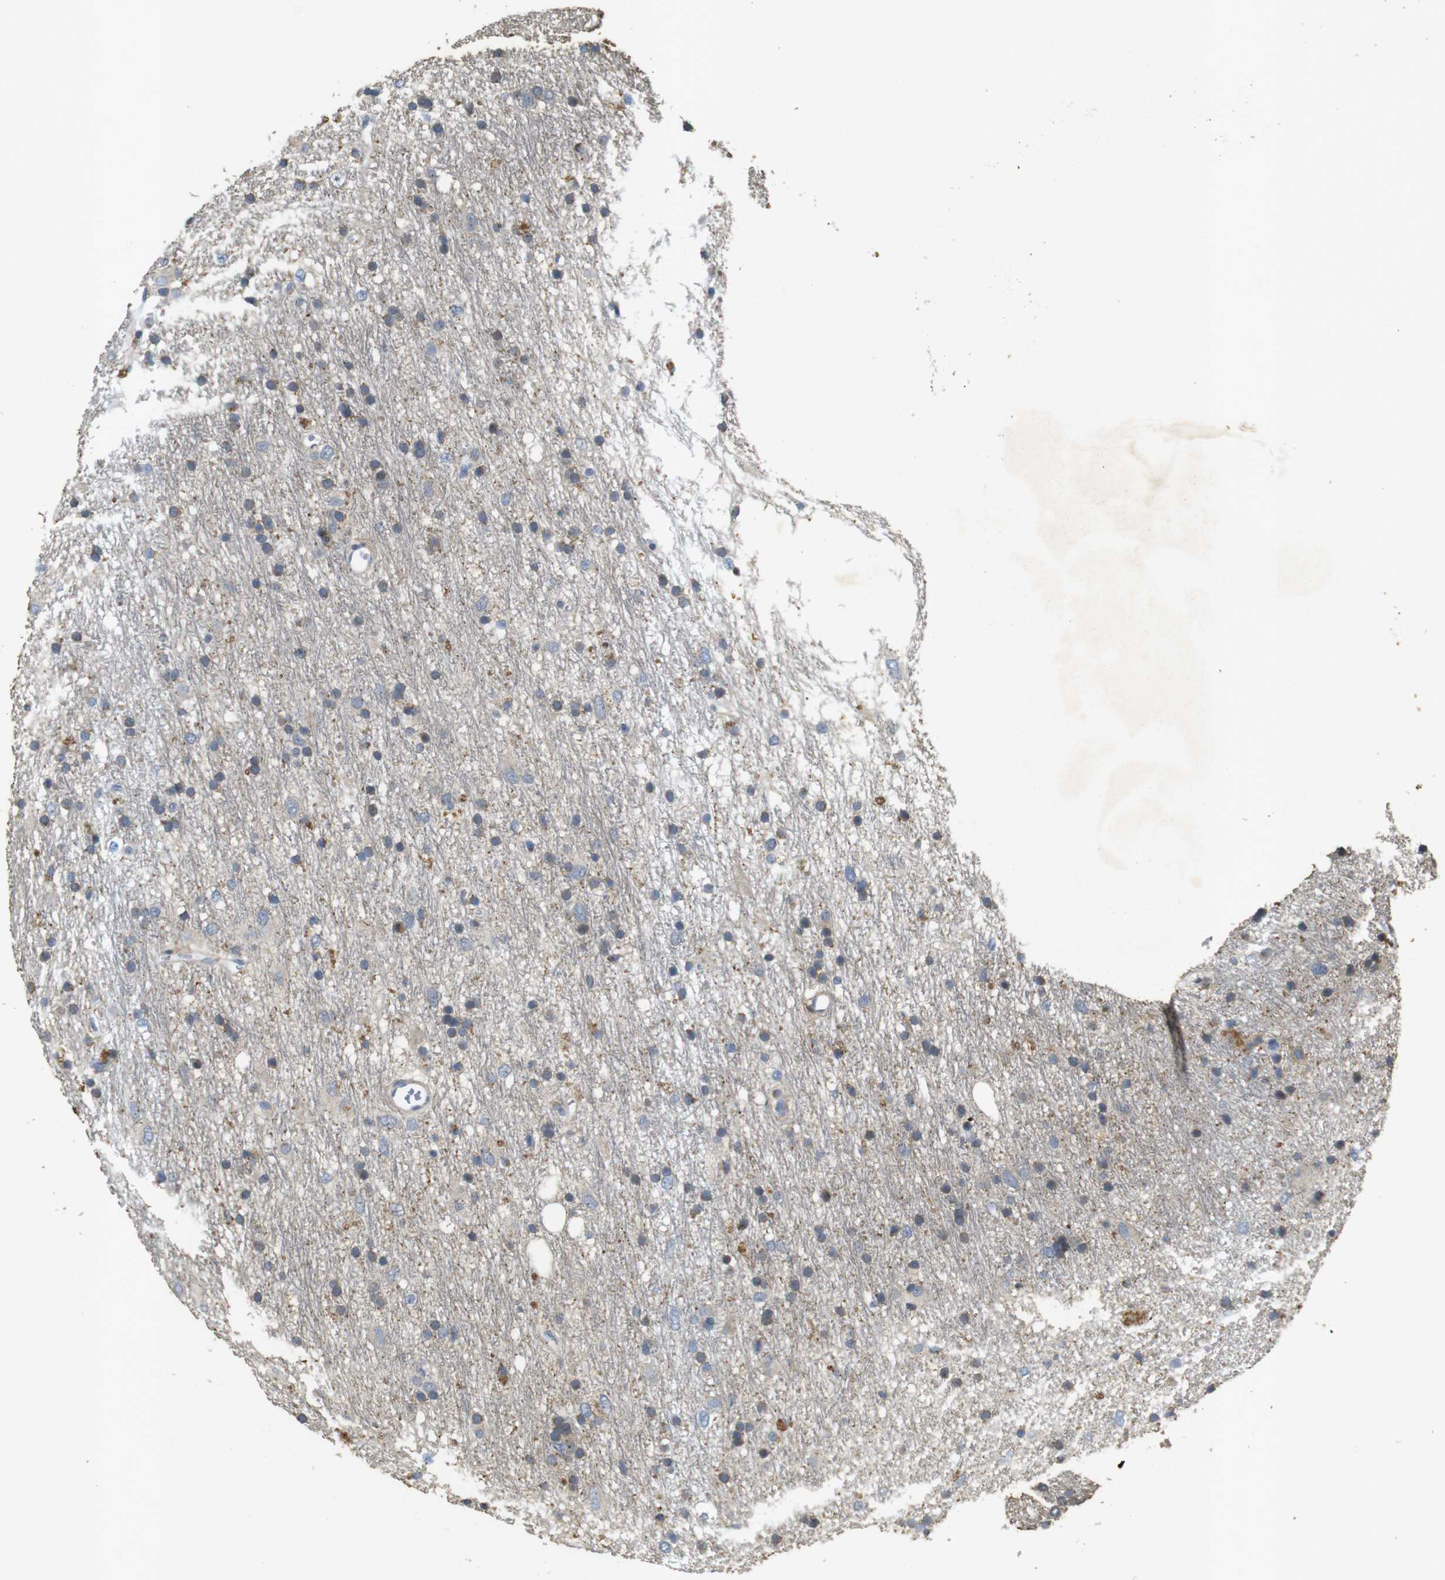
{"staining": {"intensity": "negative", "quantity": "none", "location": "none"}, "tissue": "glioma", "cell_type": "Tumor cells", "image_type": "cancer", "snomed": [{"axis": "morphology", "description": "Glioma, malignant, Low grade"}, {"axis": "topography", "description": "Brain"}], "caption": "IHC of human low-grade glioma (malignant) displays no staining in tumor cells.", "gene": "MAGI2", "patient": {"sex": "male", "age": 77}}